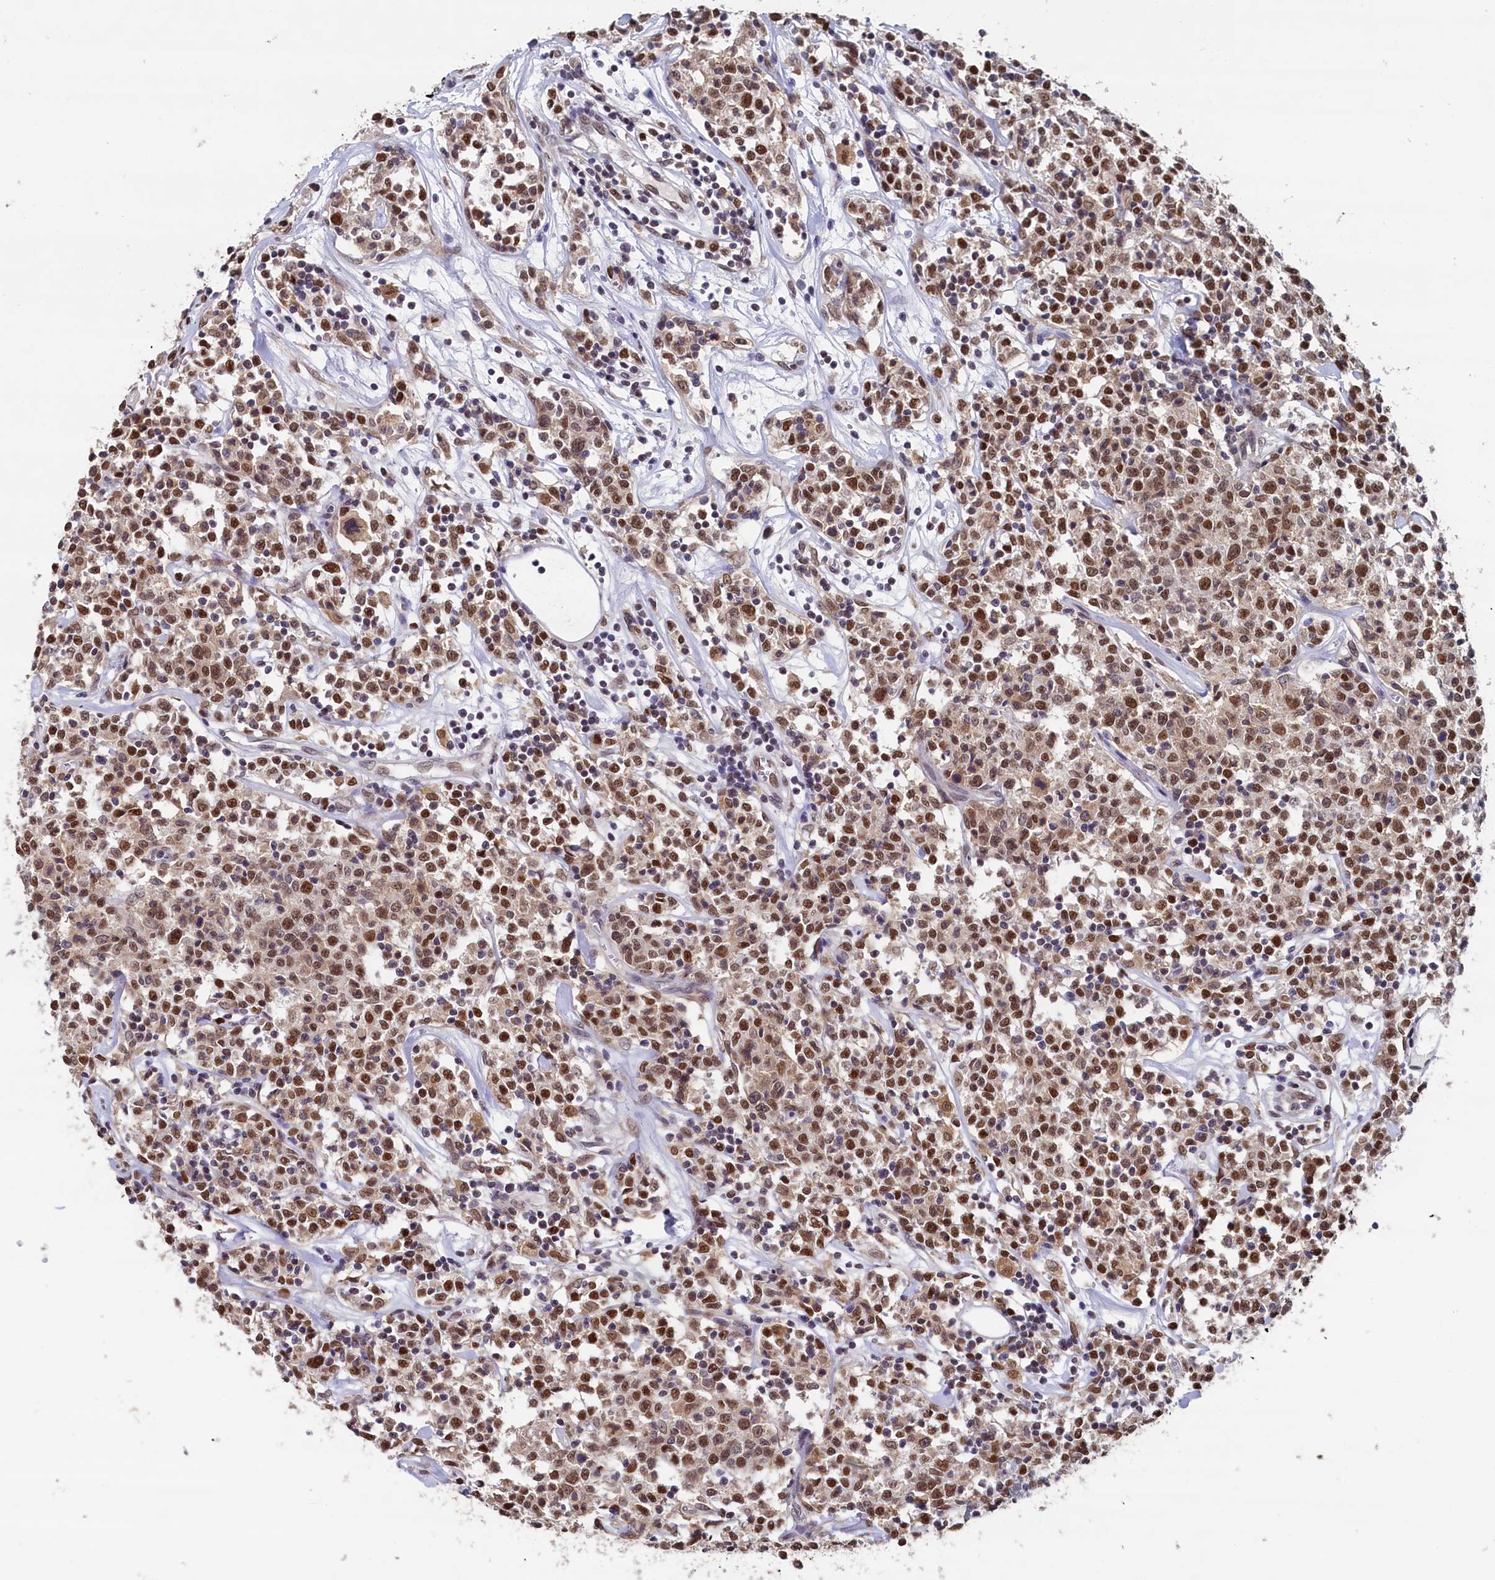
{"staining": {"intensity": "moderate", "quantity": ">75%", "location": "nuclear"}, "tissue": "lymphoma", "cell_type": "Tumor cells", "image_type": "cancer", "snomed": [{"axis": "morphology", "description": "Malignant lymphoma, non-Hodgkin's type, Low grade"}, {"axis": "topography", "description": "Small intestine"}], "caption": "Immunohistochemistry (IHC) of lymphoma displays medium levels of moderate nuclear staining in approximately >75% of tumor cells.", "gene": "AHCY", "patient": {"sex": "female", "age": 59}}